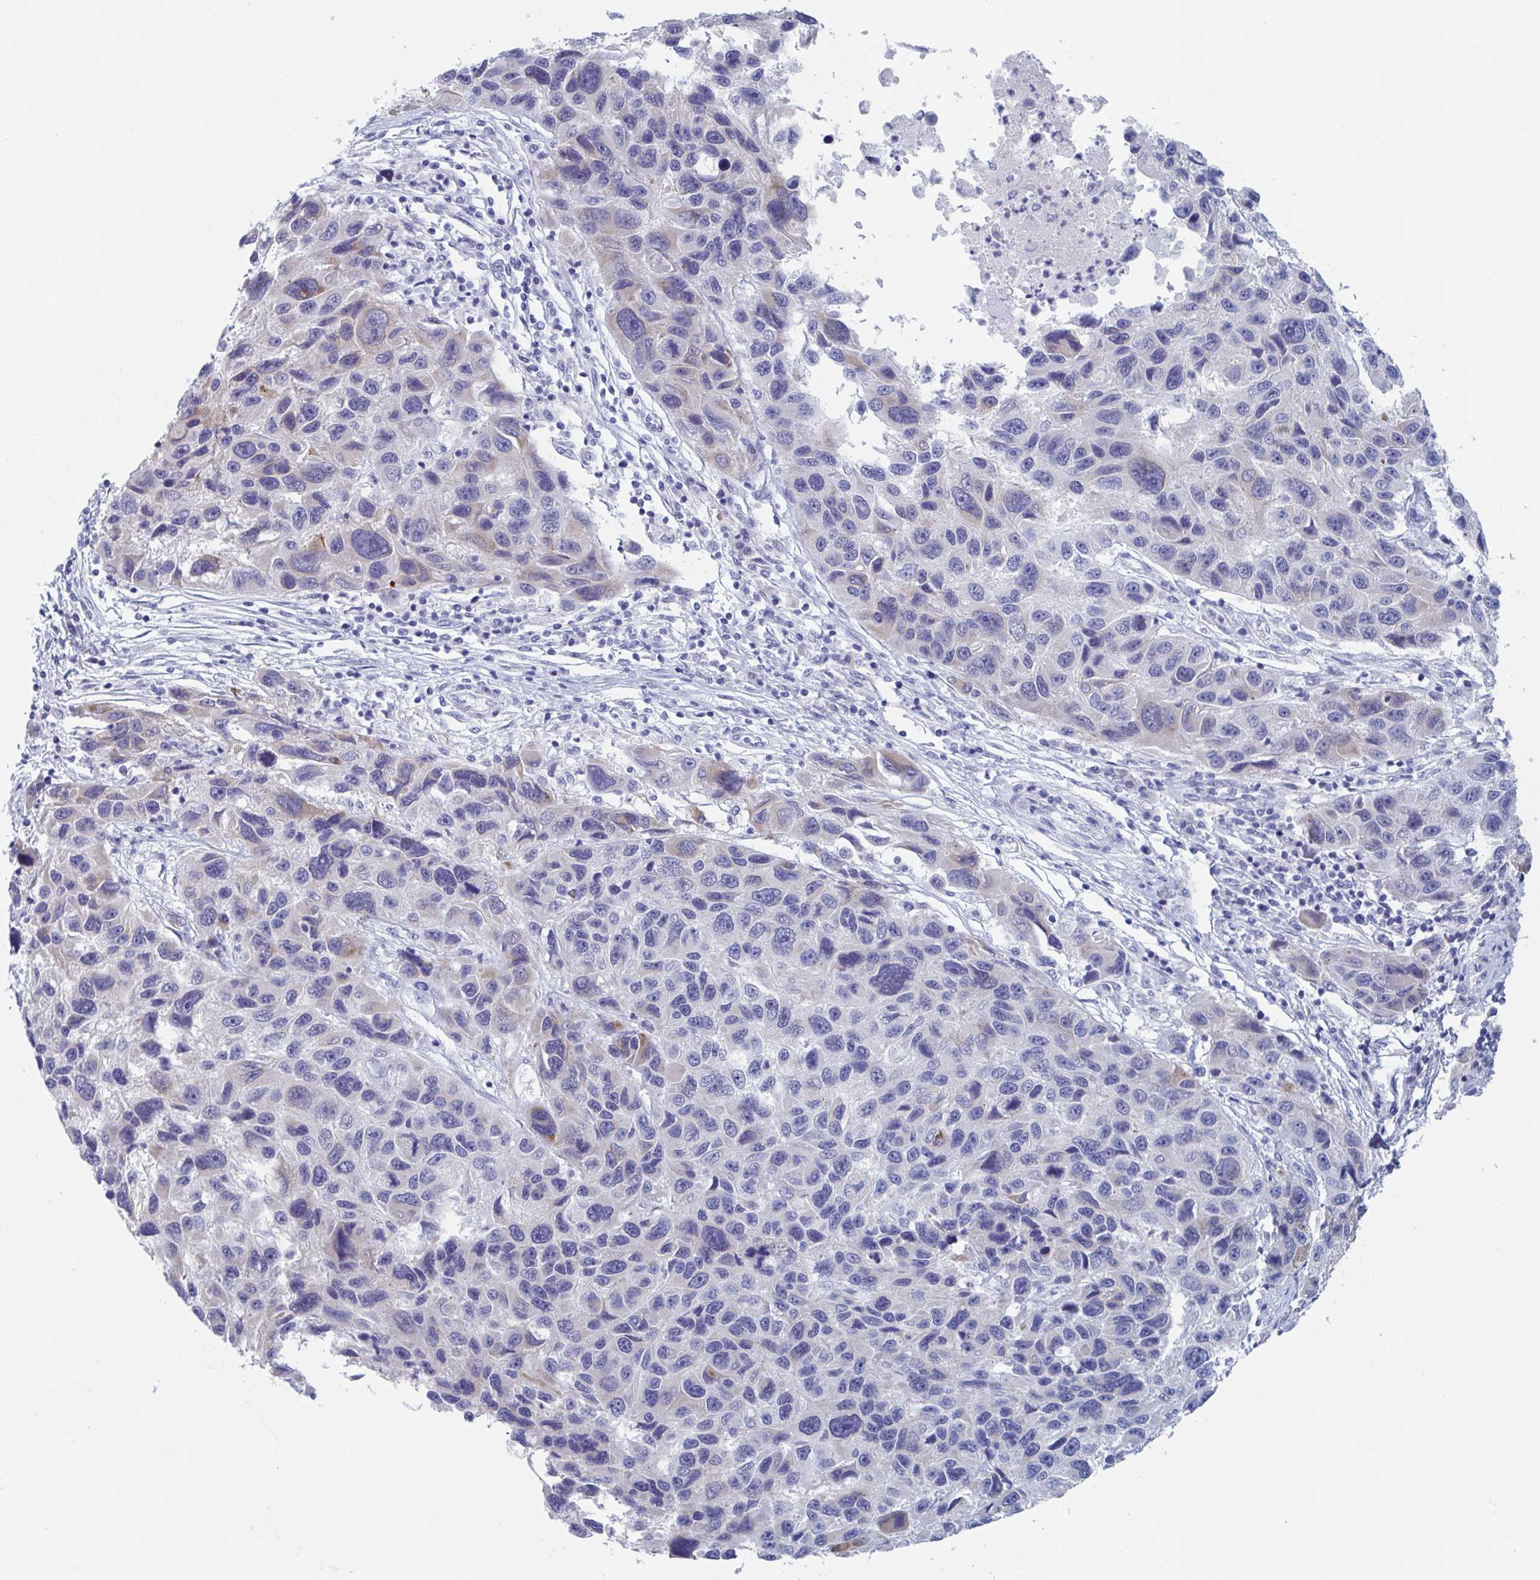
{"staining": {"intensity": "weak", "quantity": "<25%", "location": "cytoplasmic/membranous"}, "tissue": "melanoma", "cell_type": "Tumor cells", "image_type": "cancer", "snomed": [{"axis": "morphology", "description": "Malignant melanoma, NOS"}, {"axis": "topography", "description": "Skin"}], "caption": "Photomicrograph shows no significant protein staining in tumor cells of melanoma. (Stains: DAB (3,3'-diaminobenzidine) immunohistochemistry (IHC) with hematoxylin counter stain, Microscopy: brightfield microscopy at high magnification).", "gene": "NT5C3B", "patient": {"sex": "male", "age": 53}}